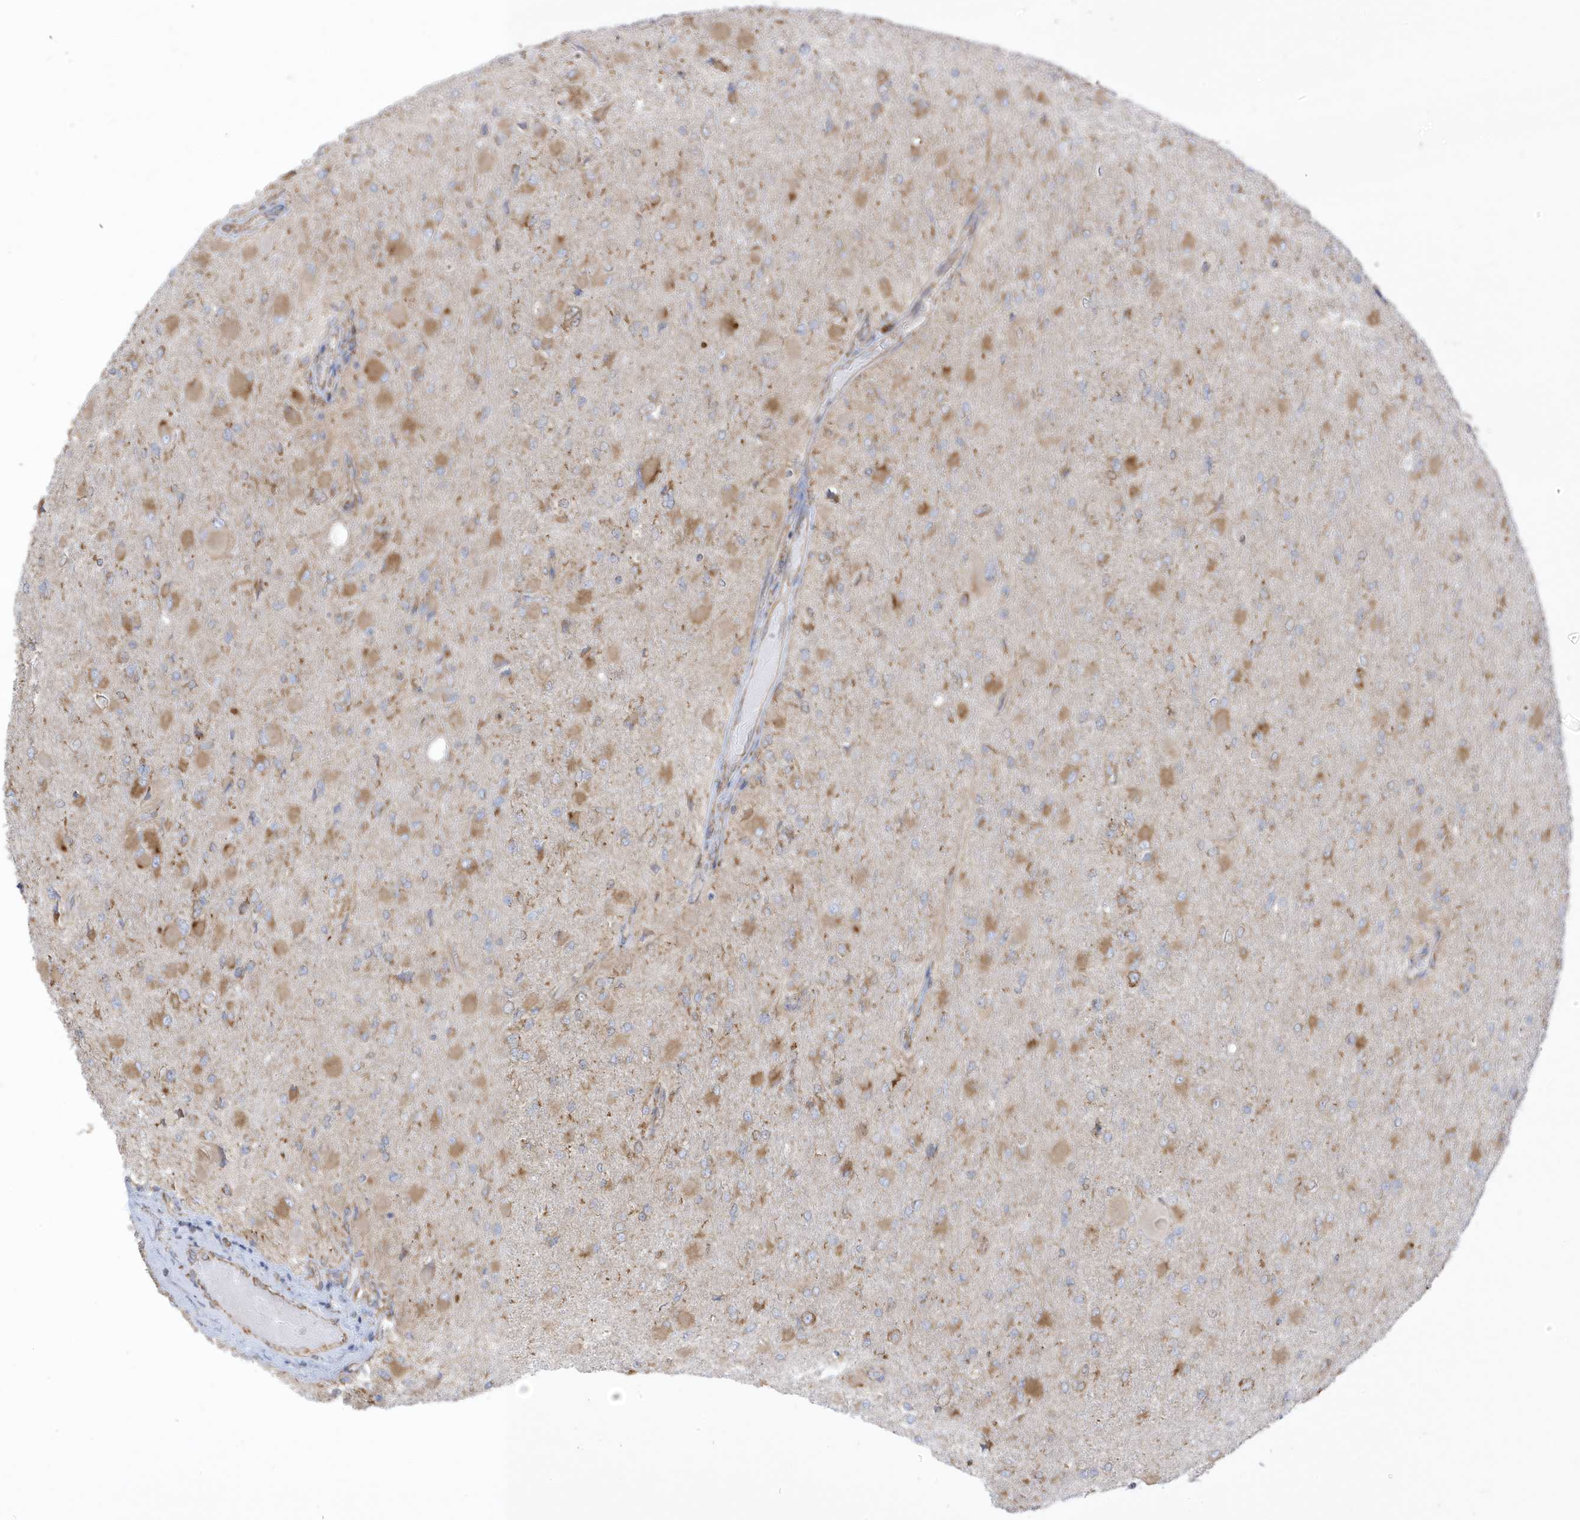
{"staining": {"intensity": "moderate", "quantity": ">75%", "location": "cytoplasmic/membranous"}, "tissue": "glioma", "cell_type": "Tumor cells", "image_type": "cancer", "snomed": [{"axis": "morphology", "description": "Glioma, malignant, High grade"}, {"axis": "topography", "description": "Cerebral cortex"}], "caption": "Protein analysis of glioma tissue shows moderate cytoplasmic/membranous staining in approximately >75% of tumor cells.", "gene": "PDIA6", "patient": {"sex": "female", "age": 36}}